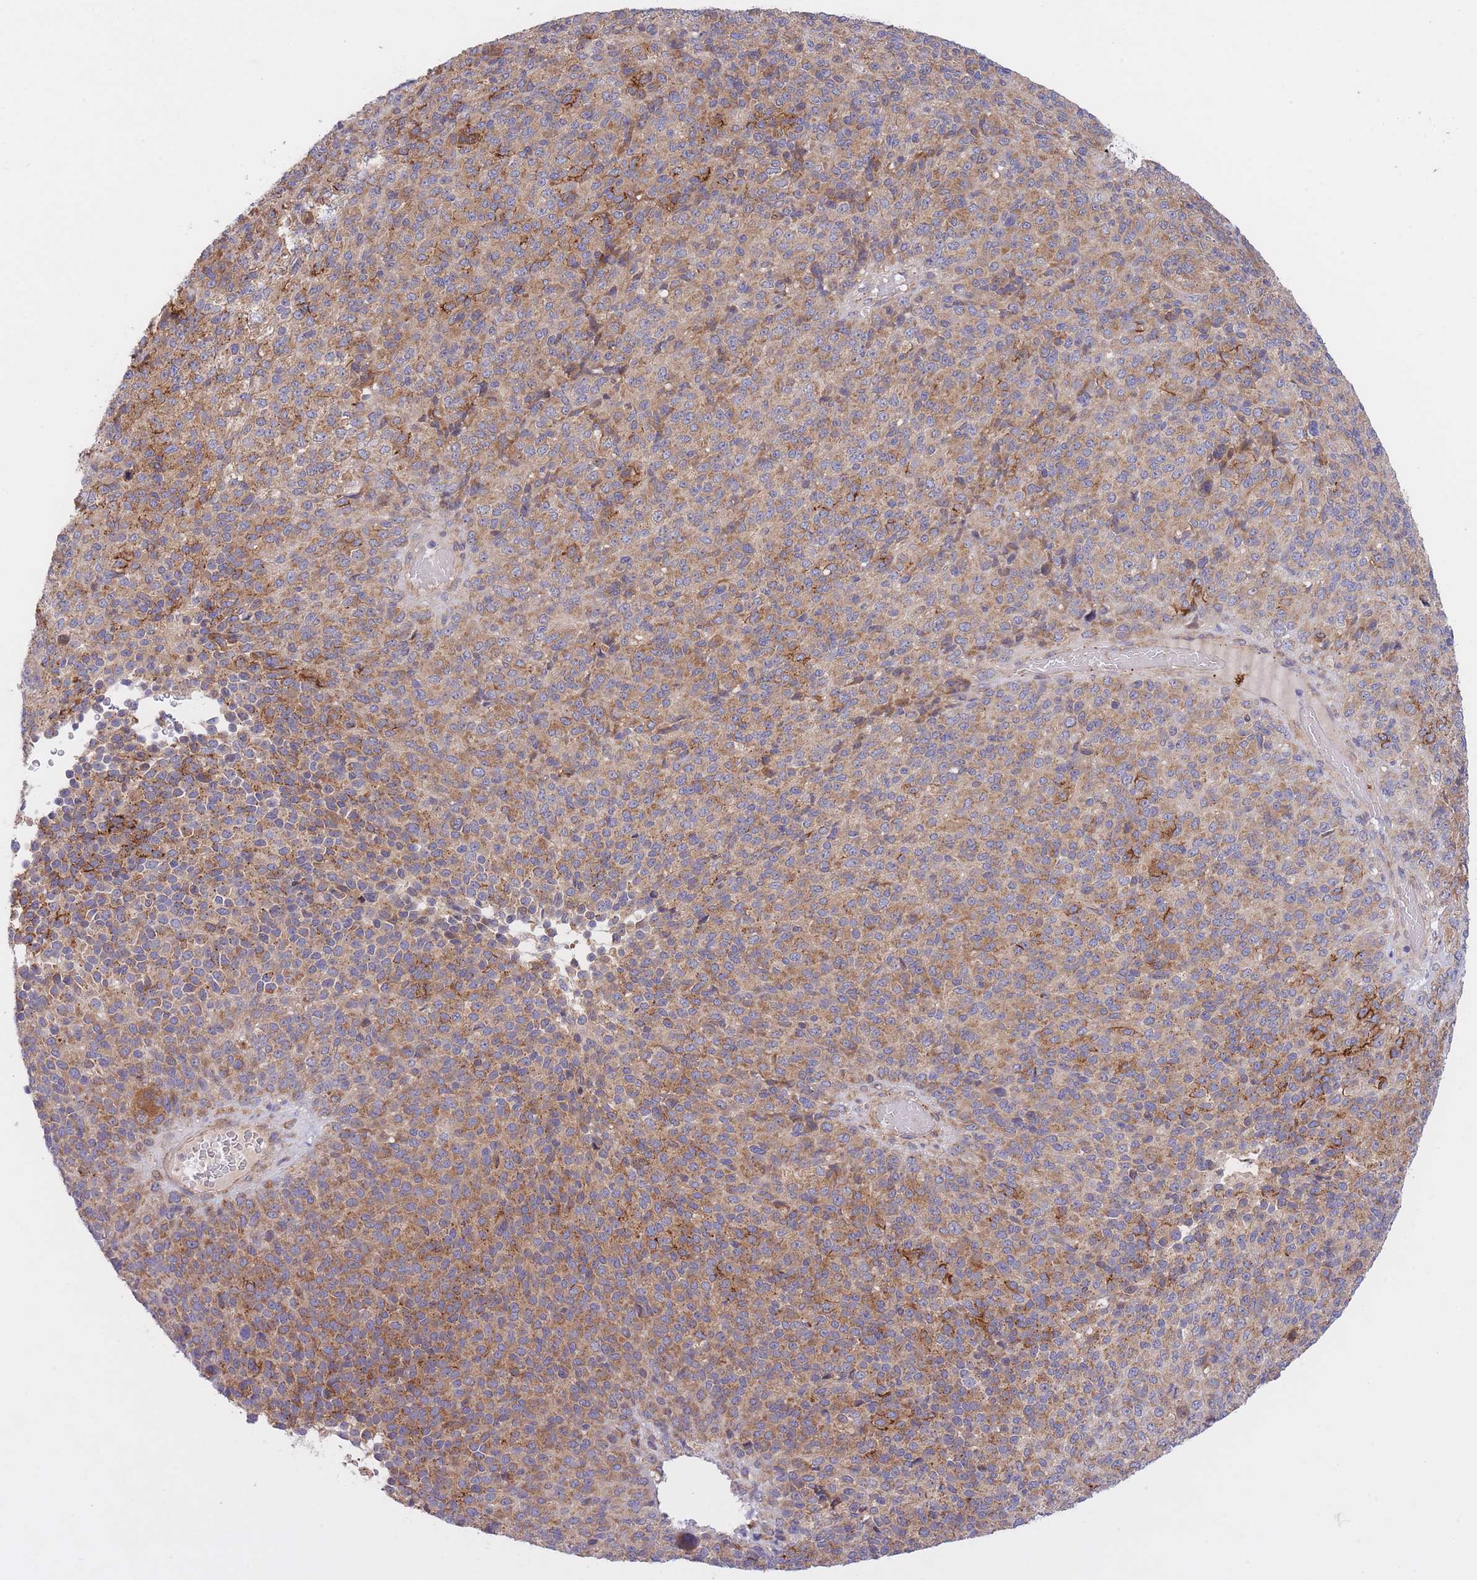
{"staining": {"intensity": "moderate", "quantity": ">75%", "location": "cytoplasmic/membranous"}, "tissue": "melanoma", "cell_type": "Tumor cells", "image_type": "cancer", "snomed": [{"axis": "morphology", "description": "Malignant melanoma, Metastatic site"}, {"axis": "topography", "description": "Brain"}], "caption": "Protein staining exhibits moderate cytoplasmic/membranous staining in approximately >75% of tumor cells in malignant melanoma (metastatic site).", "gene": "CHAC1", "patient": {"sex": "female", "age": 56}}